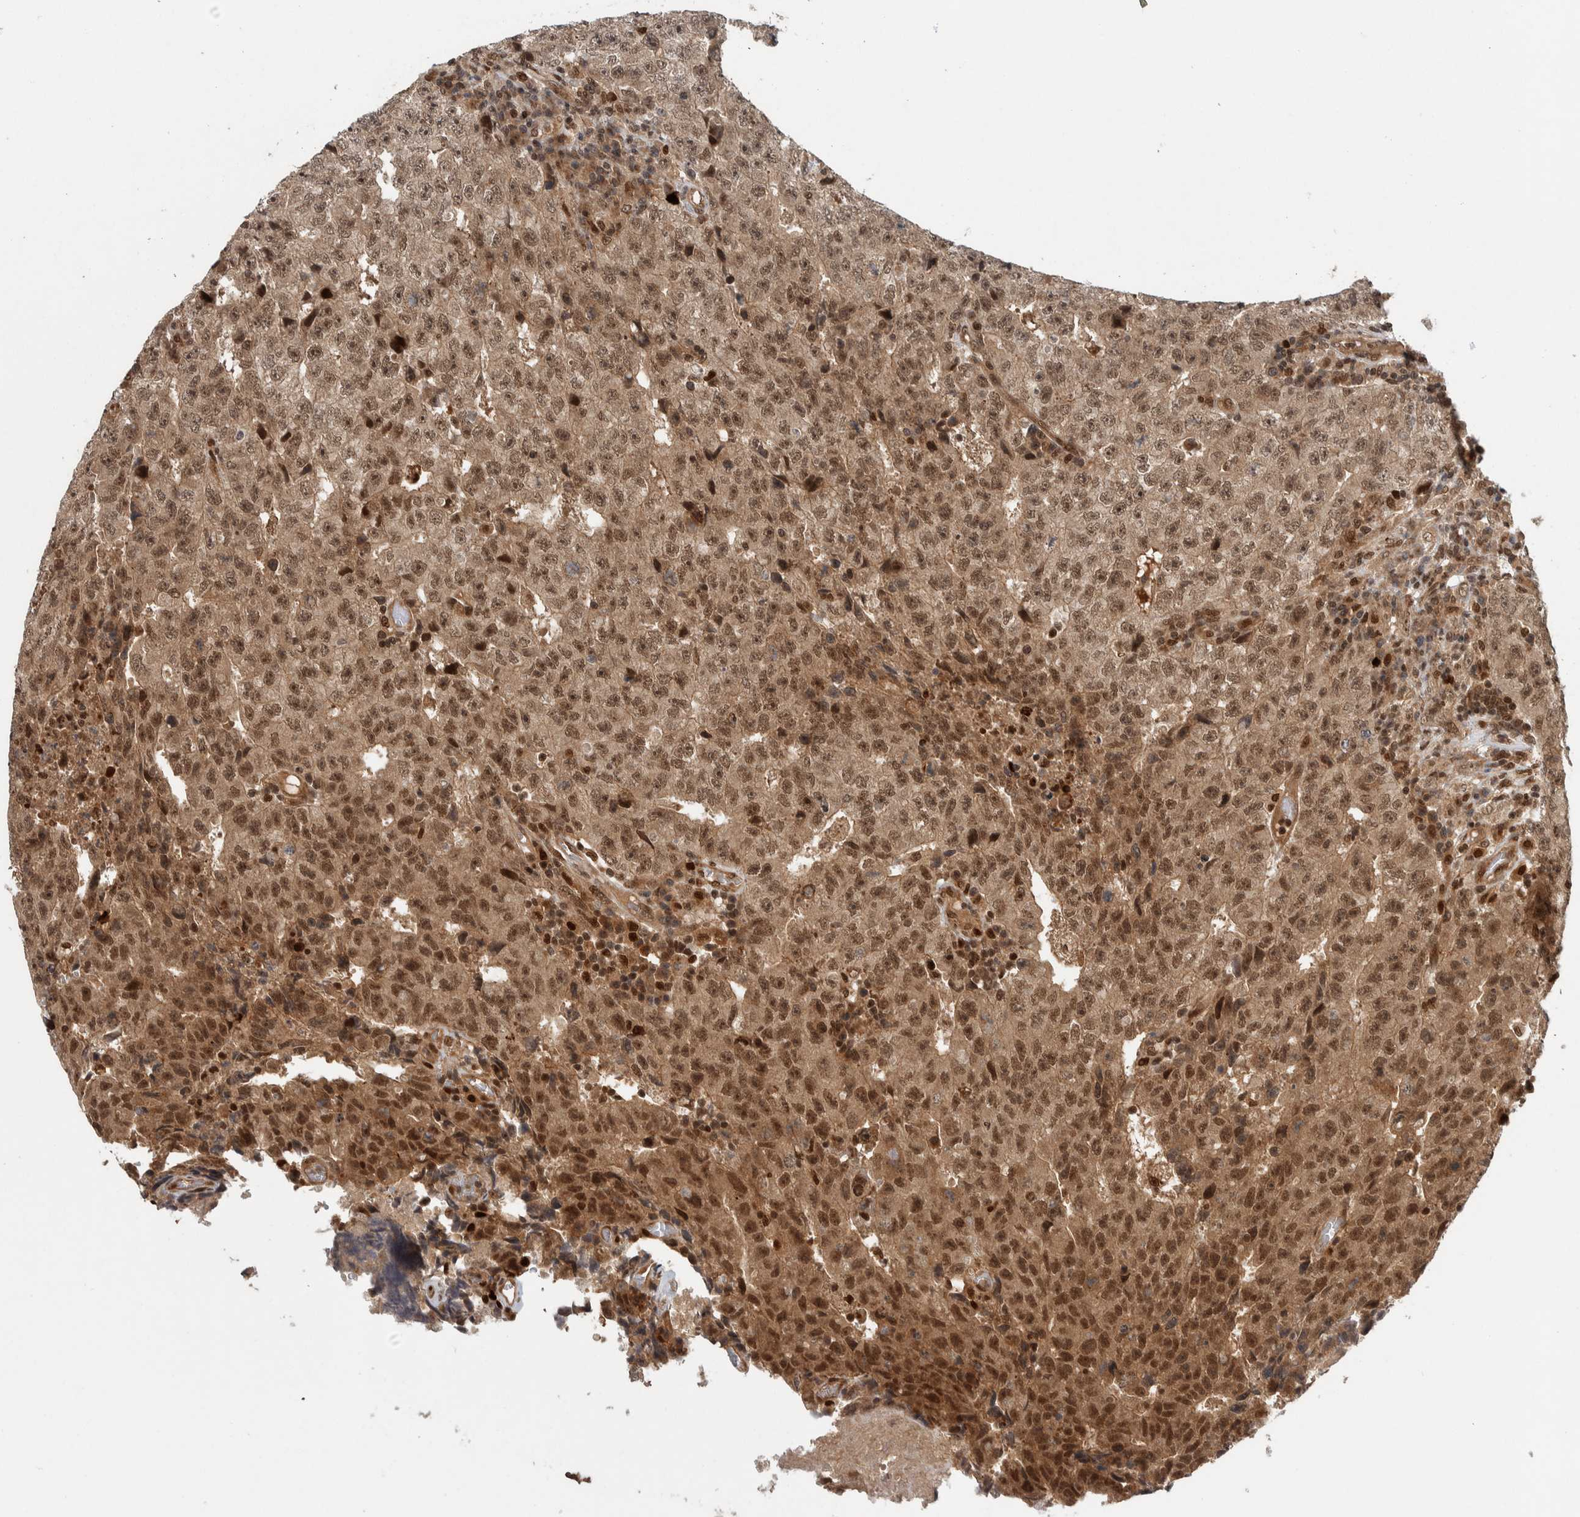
{"staining": {"intensity": "moderate", "quantity": ">75%", "location": "cytoplasmic/membranous,nuclear"}, "tissue": "testis cancer", "cell_type": "Tumor cells", "image_type": "cancer", "snomed": [{"axis": "morphology", "description": "Necrosis, NOS"}, {"axis": "morphology", "description": "Carcinoma, Embryonal, NOS"}, {"axis": "topography", "description": "Testis"}], "caption": "This is a histology image of immunohistochemistry staining of testis cancer, which shows moderate positivity in the cytoplasmic/membranous and nuclear of tumor cells.", "gene": "RPS6KA4", "patient": {"sex": "male", "age": 19}}